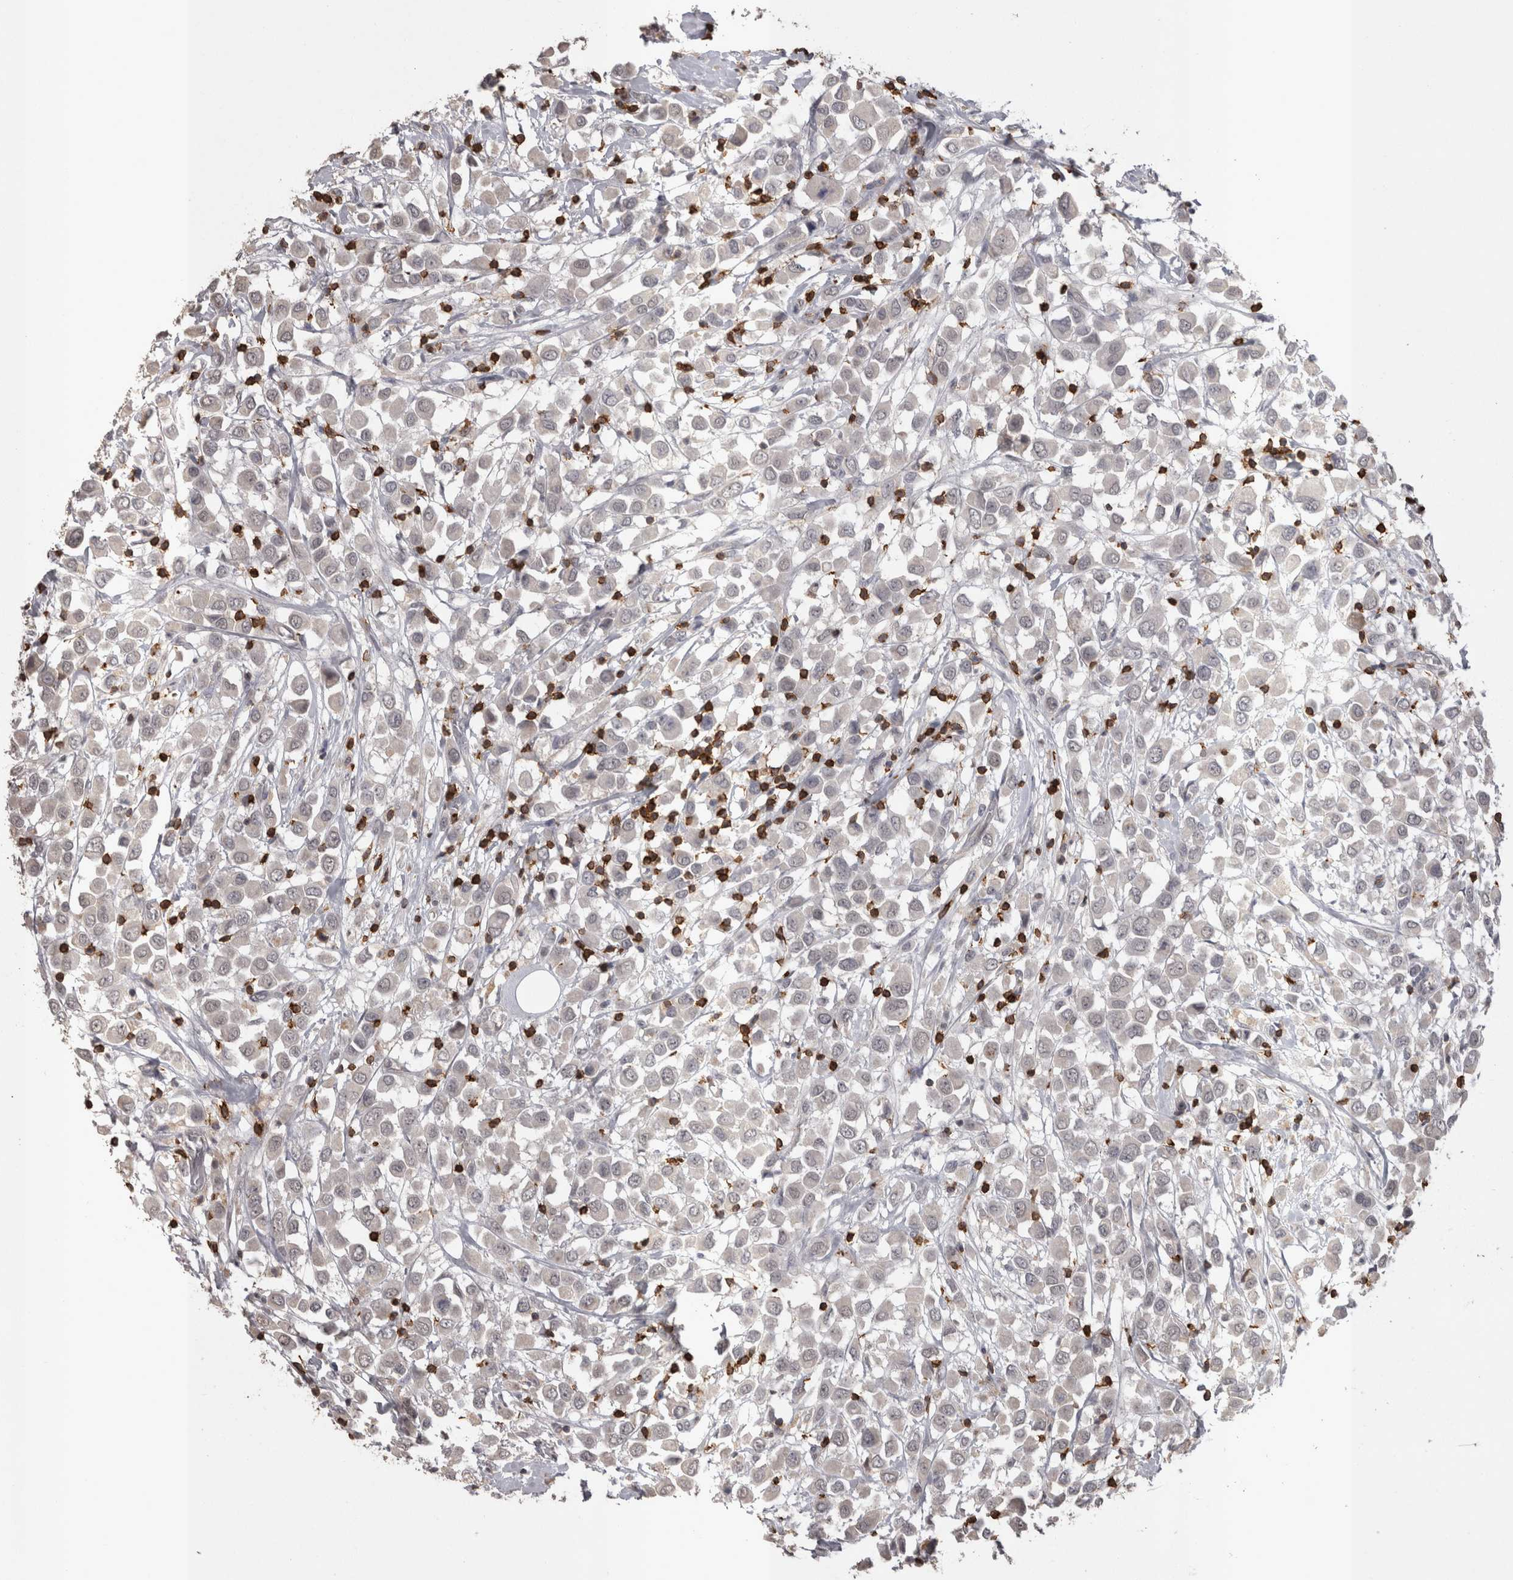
{"staining": {"intensity": "negative", "quantity": "none", "location": "none"}, "tissue": "breast cancer", "cell_type": "Tumor cells", "image_type": "cancer", "snomed": [{"axis": "morphology", "description": "Duct carcinoma"}, {"axis": "topography", "description": "Breast"}], "caption": "High magnification brightfield microscopy of breast cancer stained with DAB (3,3'-diaminobenzidine) (brown) and counterstained with hematoxylin (blue): tumor cells show no significant expression.", "gene": "SKAP1", "patient": {"sex": "female", "age": 61}}